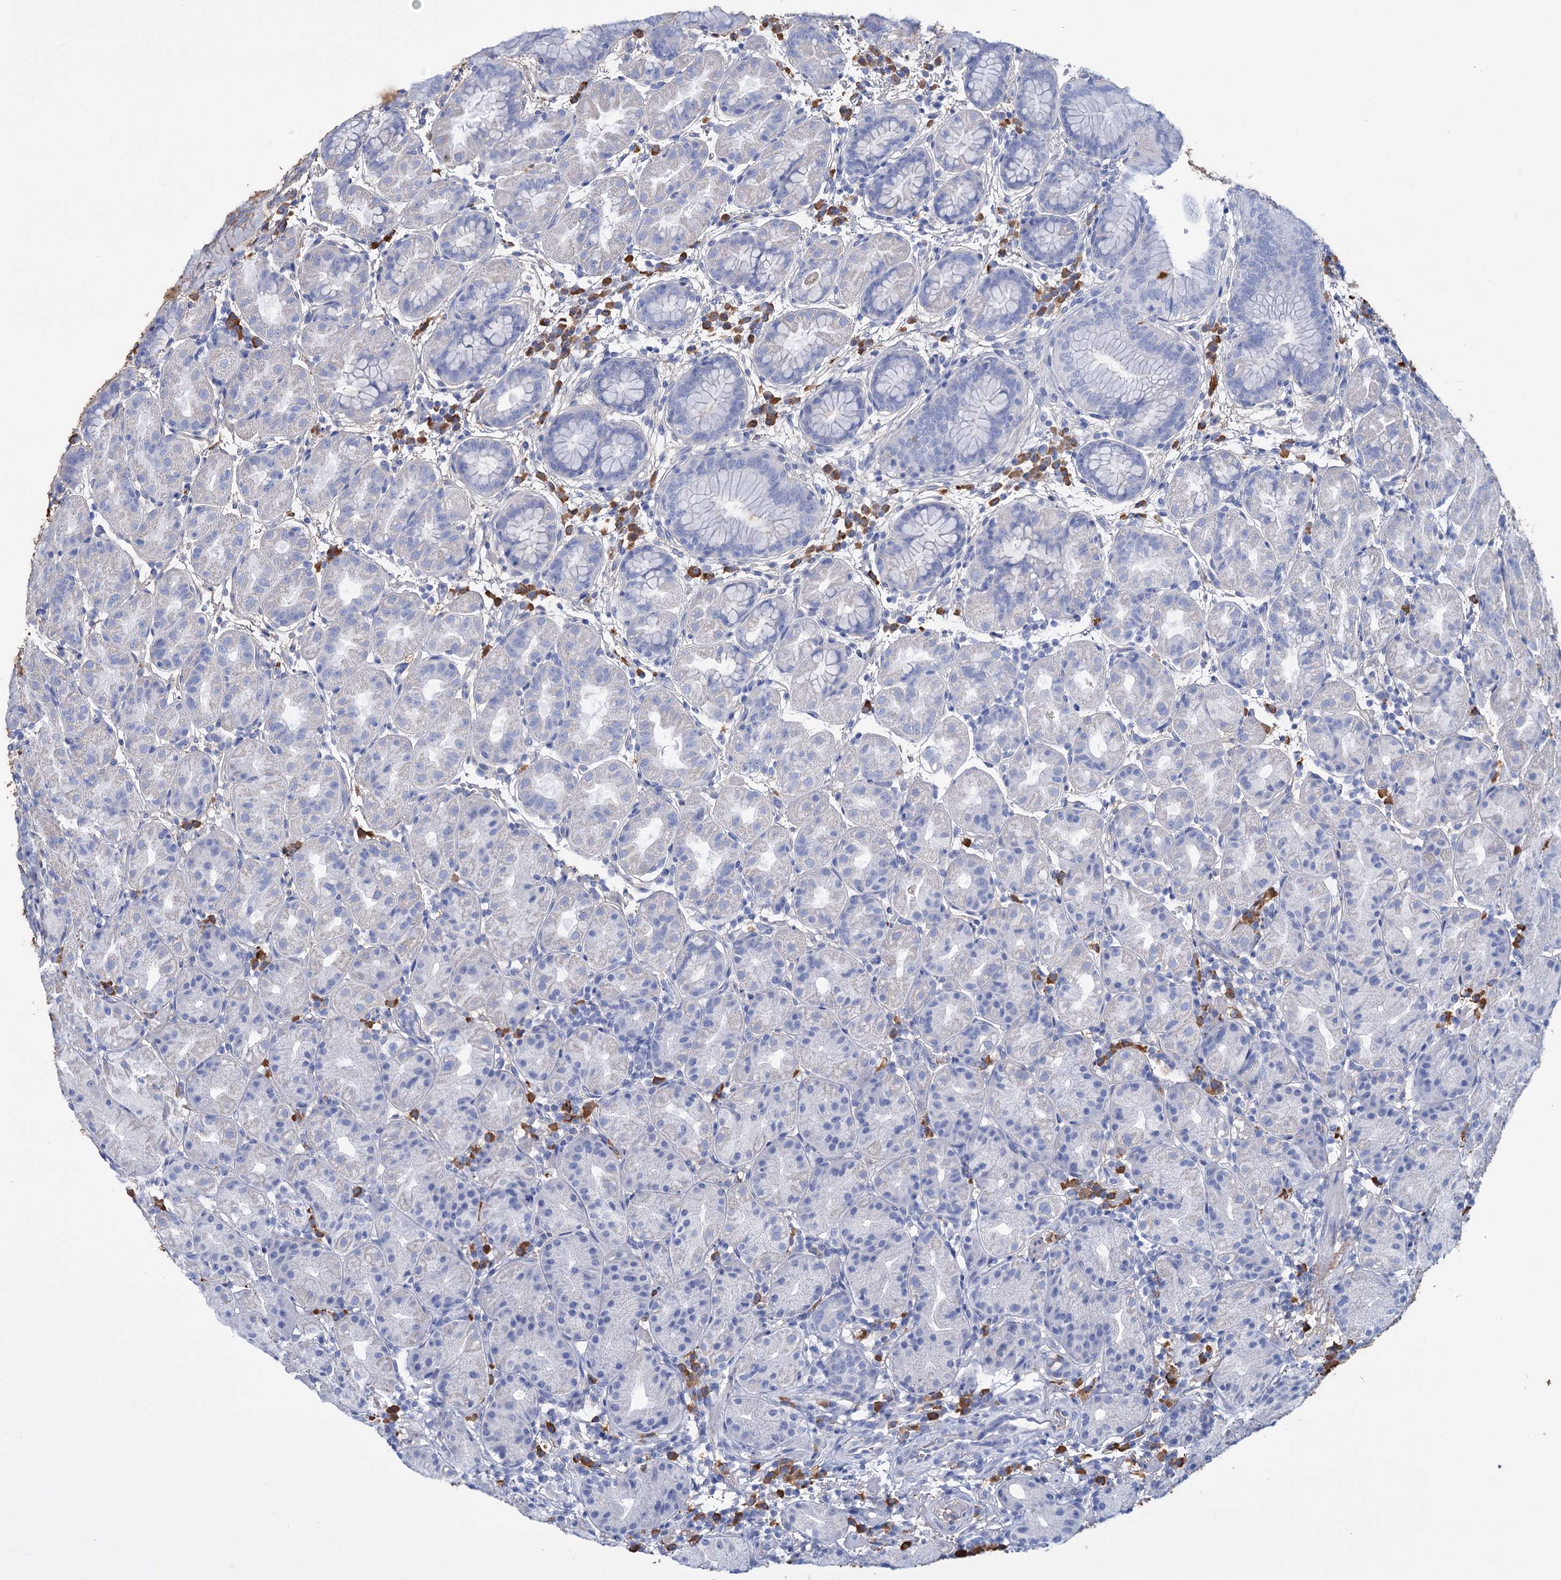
{"staining": {"intensity": "negative", "quantity": "none", "location": "none"}, "tissue": "stomach", "cell_type": "Glandular cells", "image_type": "normal", "snomed": [{"axis": "morphology", "description": "Normal tissue, NOS"}, {"axis": "topography", "description": "Stomach"}], "caption": "High power microscopy histopathology image of an immunohistochemistry micrograph of benign stomach, revealing no significant positivity in glandular cells. (DAB (3,3'-diaminobenzidine) IHC, high magnification).", "gene": "FBXW12", "patient": {"sex": "female", "age": 79}}